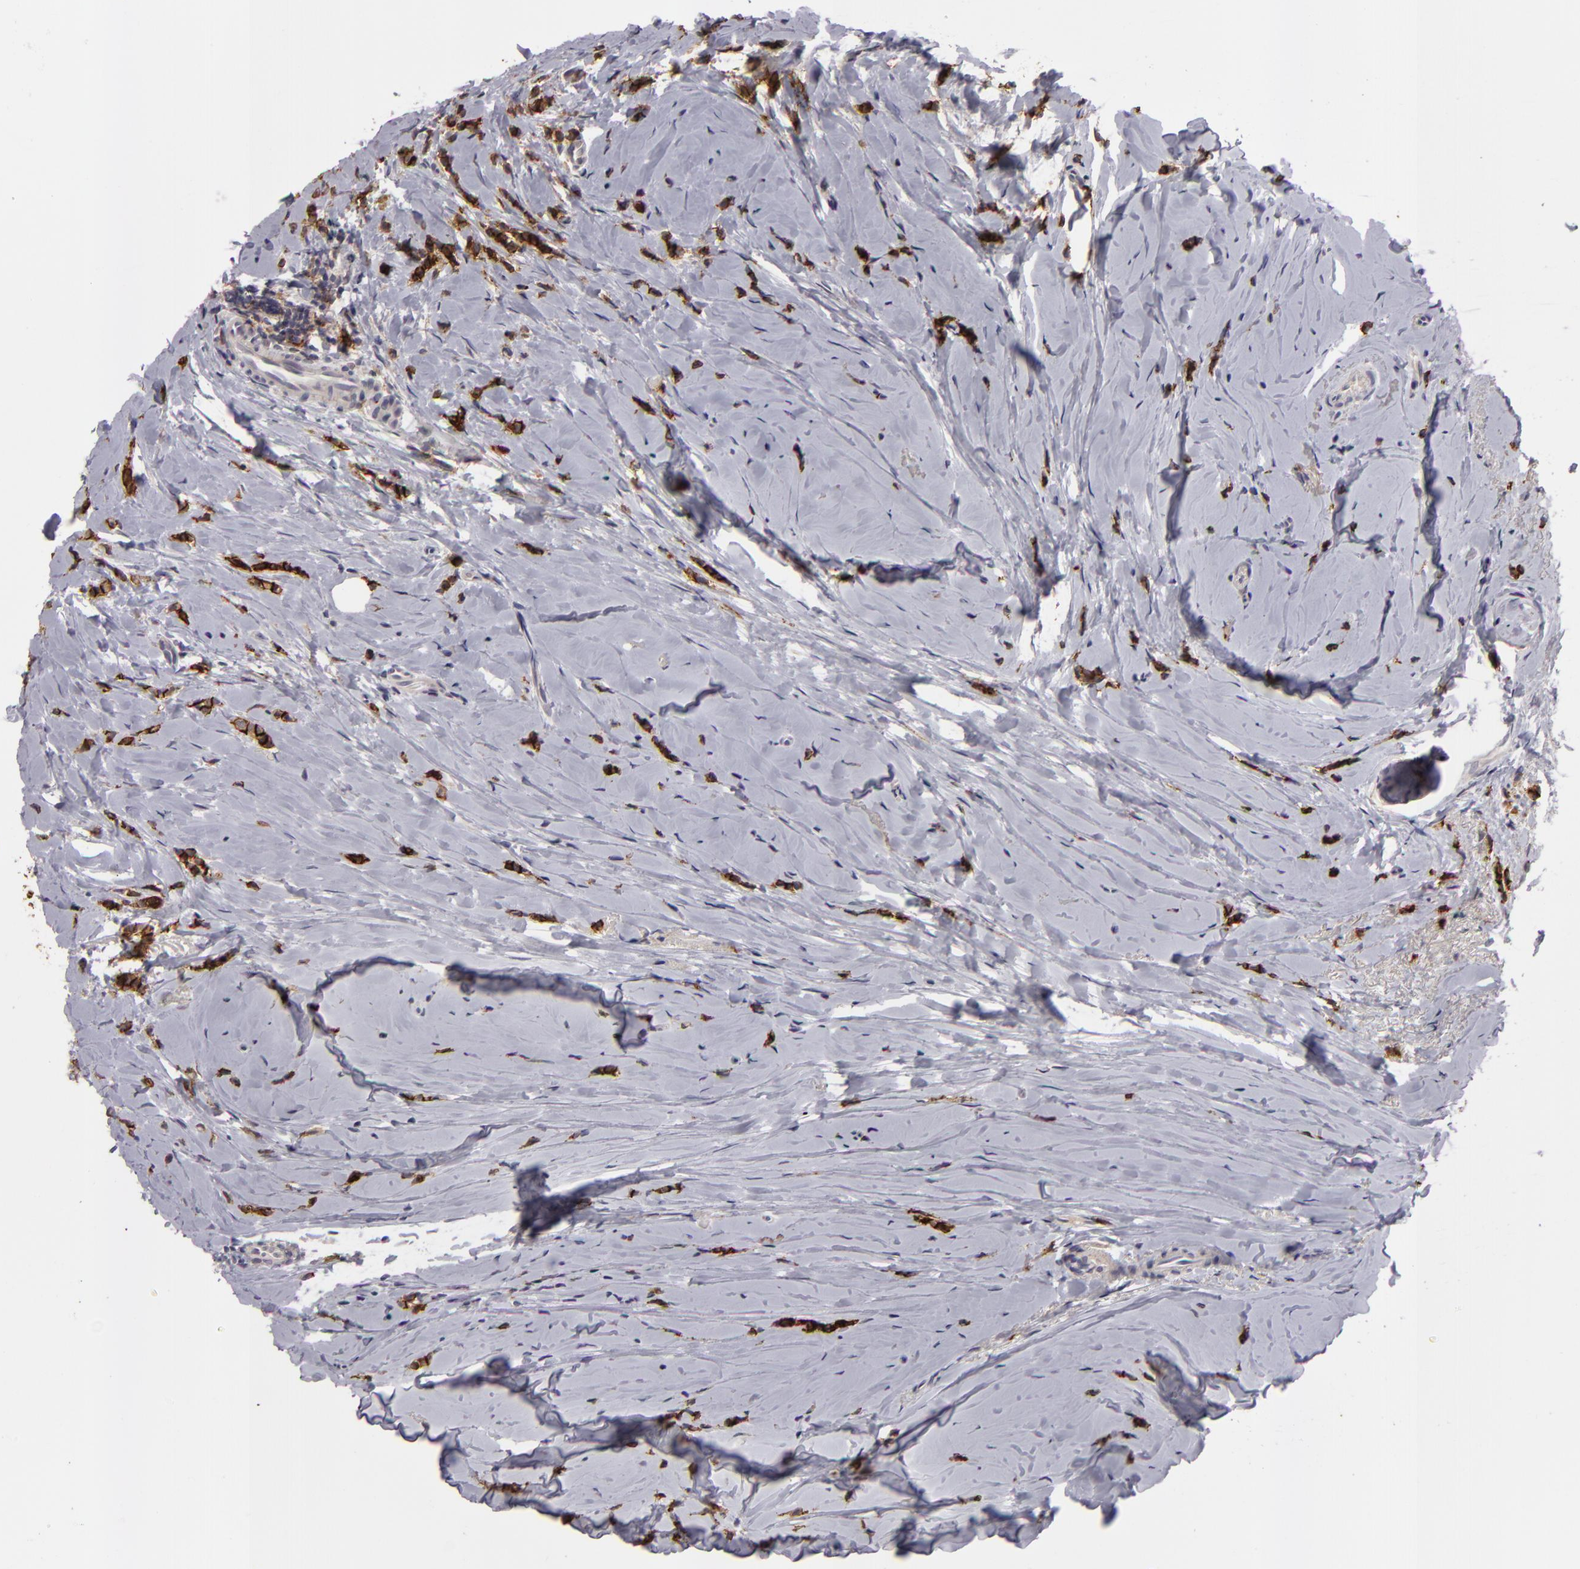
{"staining": {"intensity": "strong", "quantity": ">75%", "location": "cytoplasmic/membranous"}, "tissue": "breast cancer", "cell_type": "Tumor cells", "image_type": "cancer", "snomed": [{"axis": "morphology", "description": "Lobular carcinoma"}, {"axis": "topography", "description": "Breast"}], "caption": "This is a micrograph of immunohistochemistry (IHC) staining of breast cancer, which shows strong positivity in the cytoplasmic/membranous of tumor cells.", "gene": "ALCAM", "patient": {"sex": "female", "age": 64}}